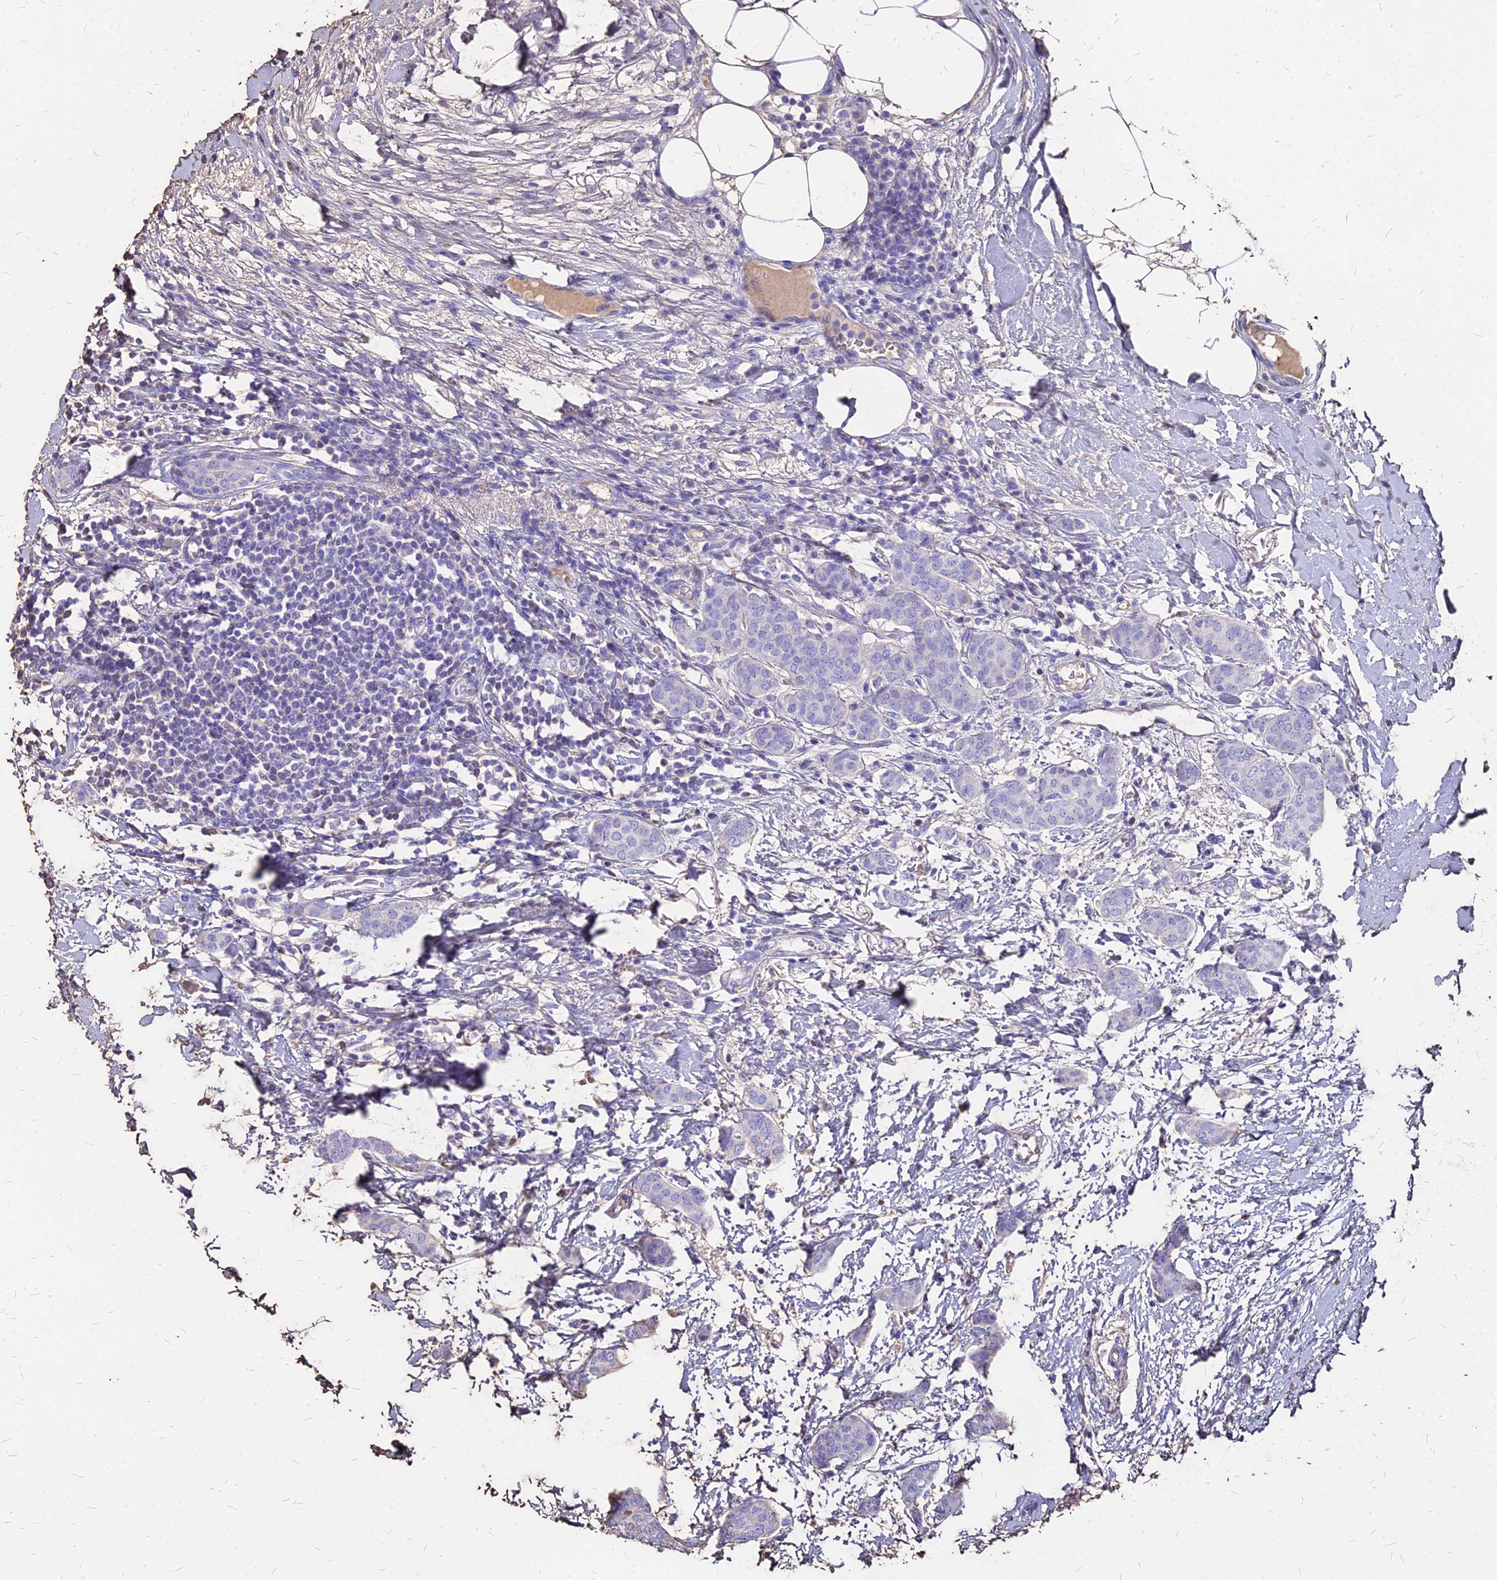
{"staining": {"intensity": "negative", "quantity": "none", "location": "none"}, "tissue": "breast cancer", "cell_type": "Tumor cells", "image_type": "cancer", "snomed": [{"axis": "morphology", "description": "Duct carcinoma"}, {"axis": "topography", "description": "Breast"}], "caption": "Breast infiltrating ductal carcinoma was stained to show a protein in brown. There is no significant expression in tumor cells.", "gene": "NME5", "patient": {"sex": "female", "age": 72}}